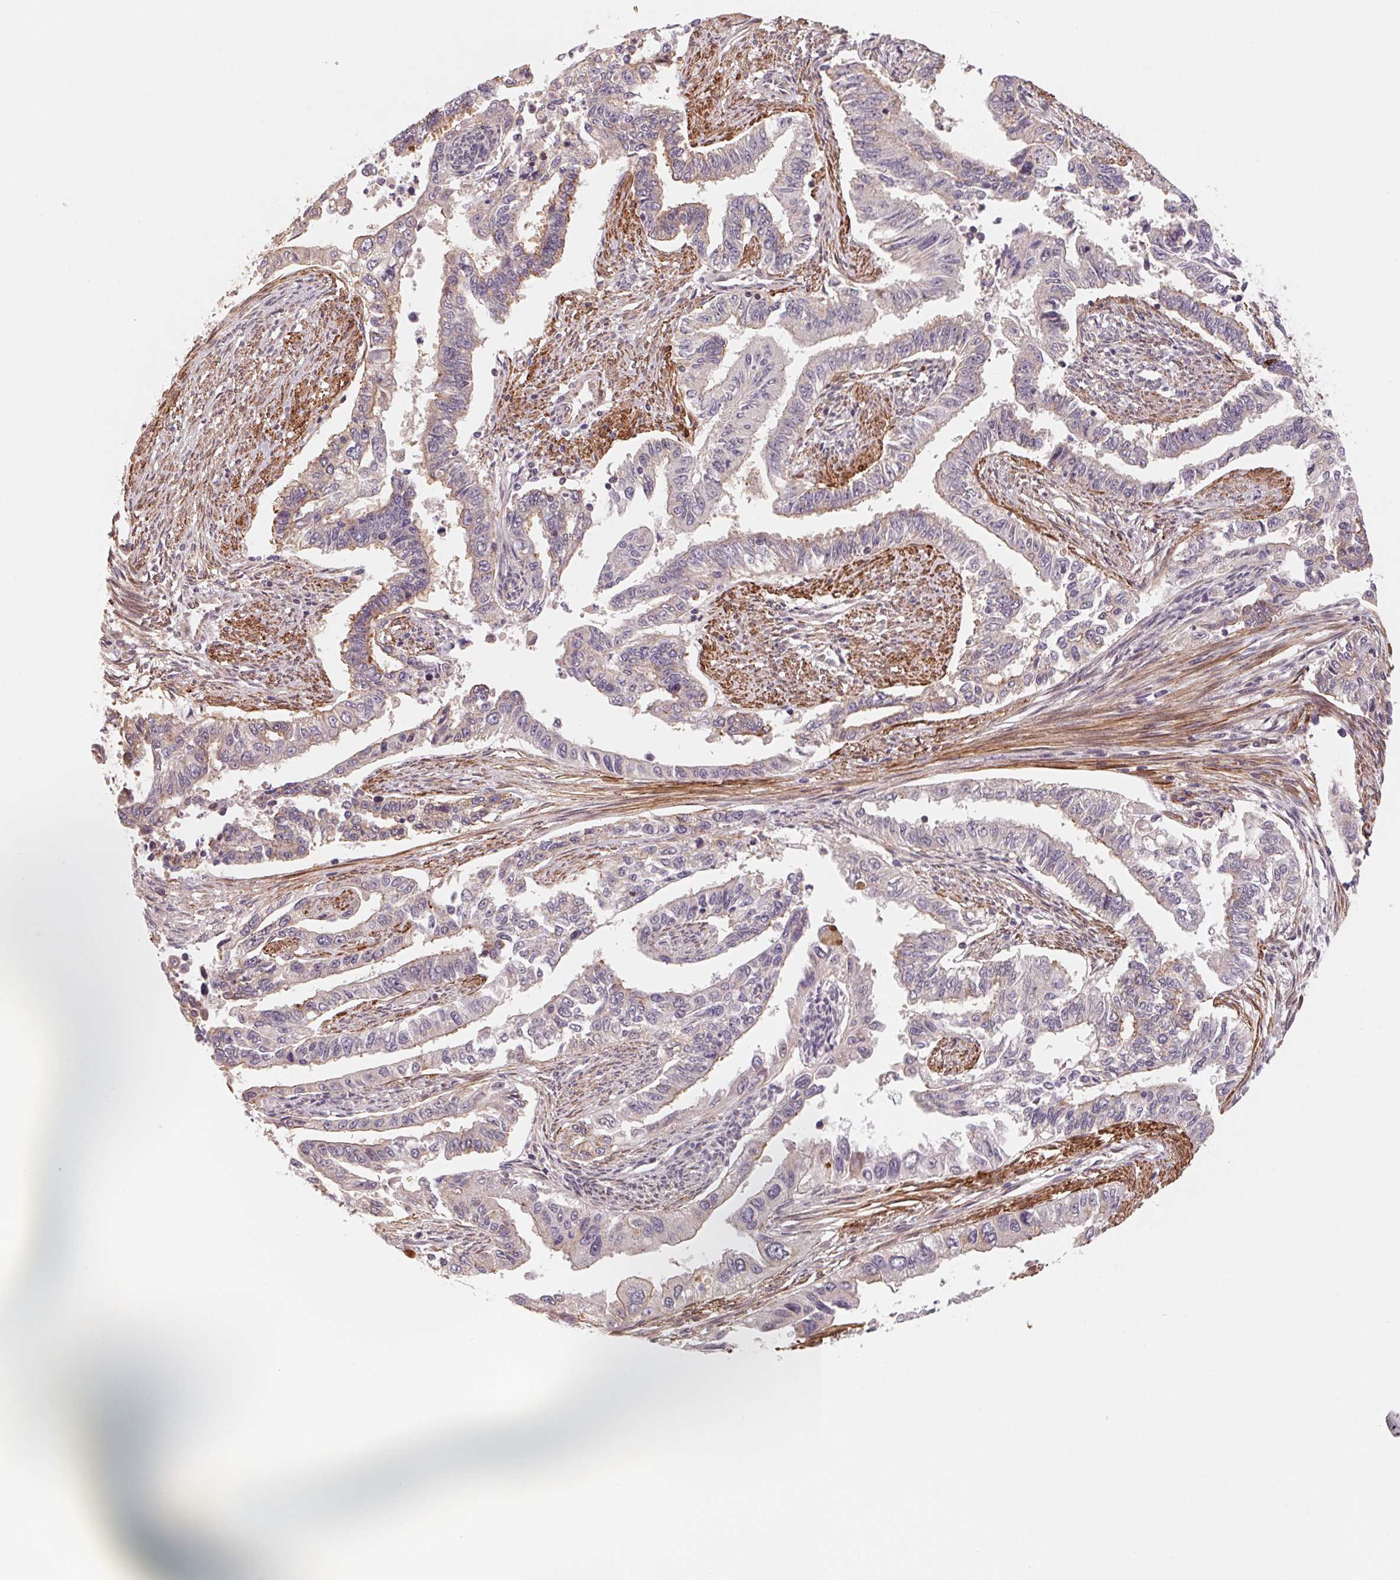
{"staining": {"intensity": "weak", "quantity": "<25%", "location": "cytoplasmic/membranous"}, "tissue": "endometrial cancer", "cell_type": "Tumor cells", "image_type": "cancer", "snomed": [{"axis": "morphology", "description": "Adenocarcinoma, NOS"}, {"axis": "topography", "description": "Uterus"}], "caption": "Micrograph shows no significant protein staining in tumor cells of adenocarcinoma (endometrial).", "gene": "CCDC112", "patient": {"sex": "female", "age": 59}}